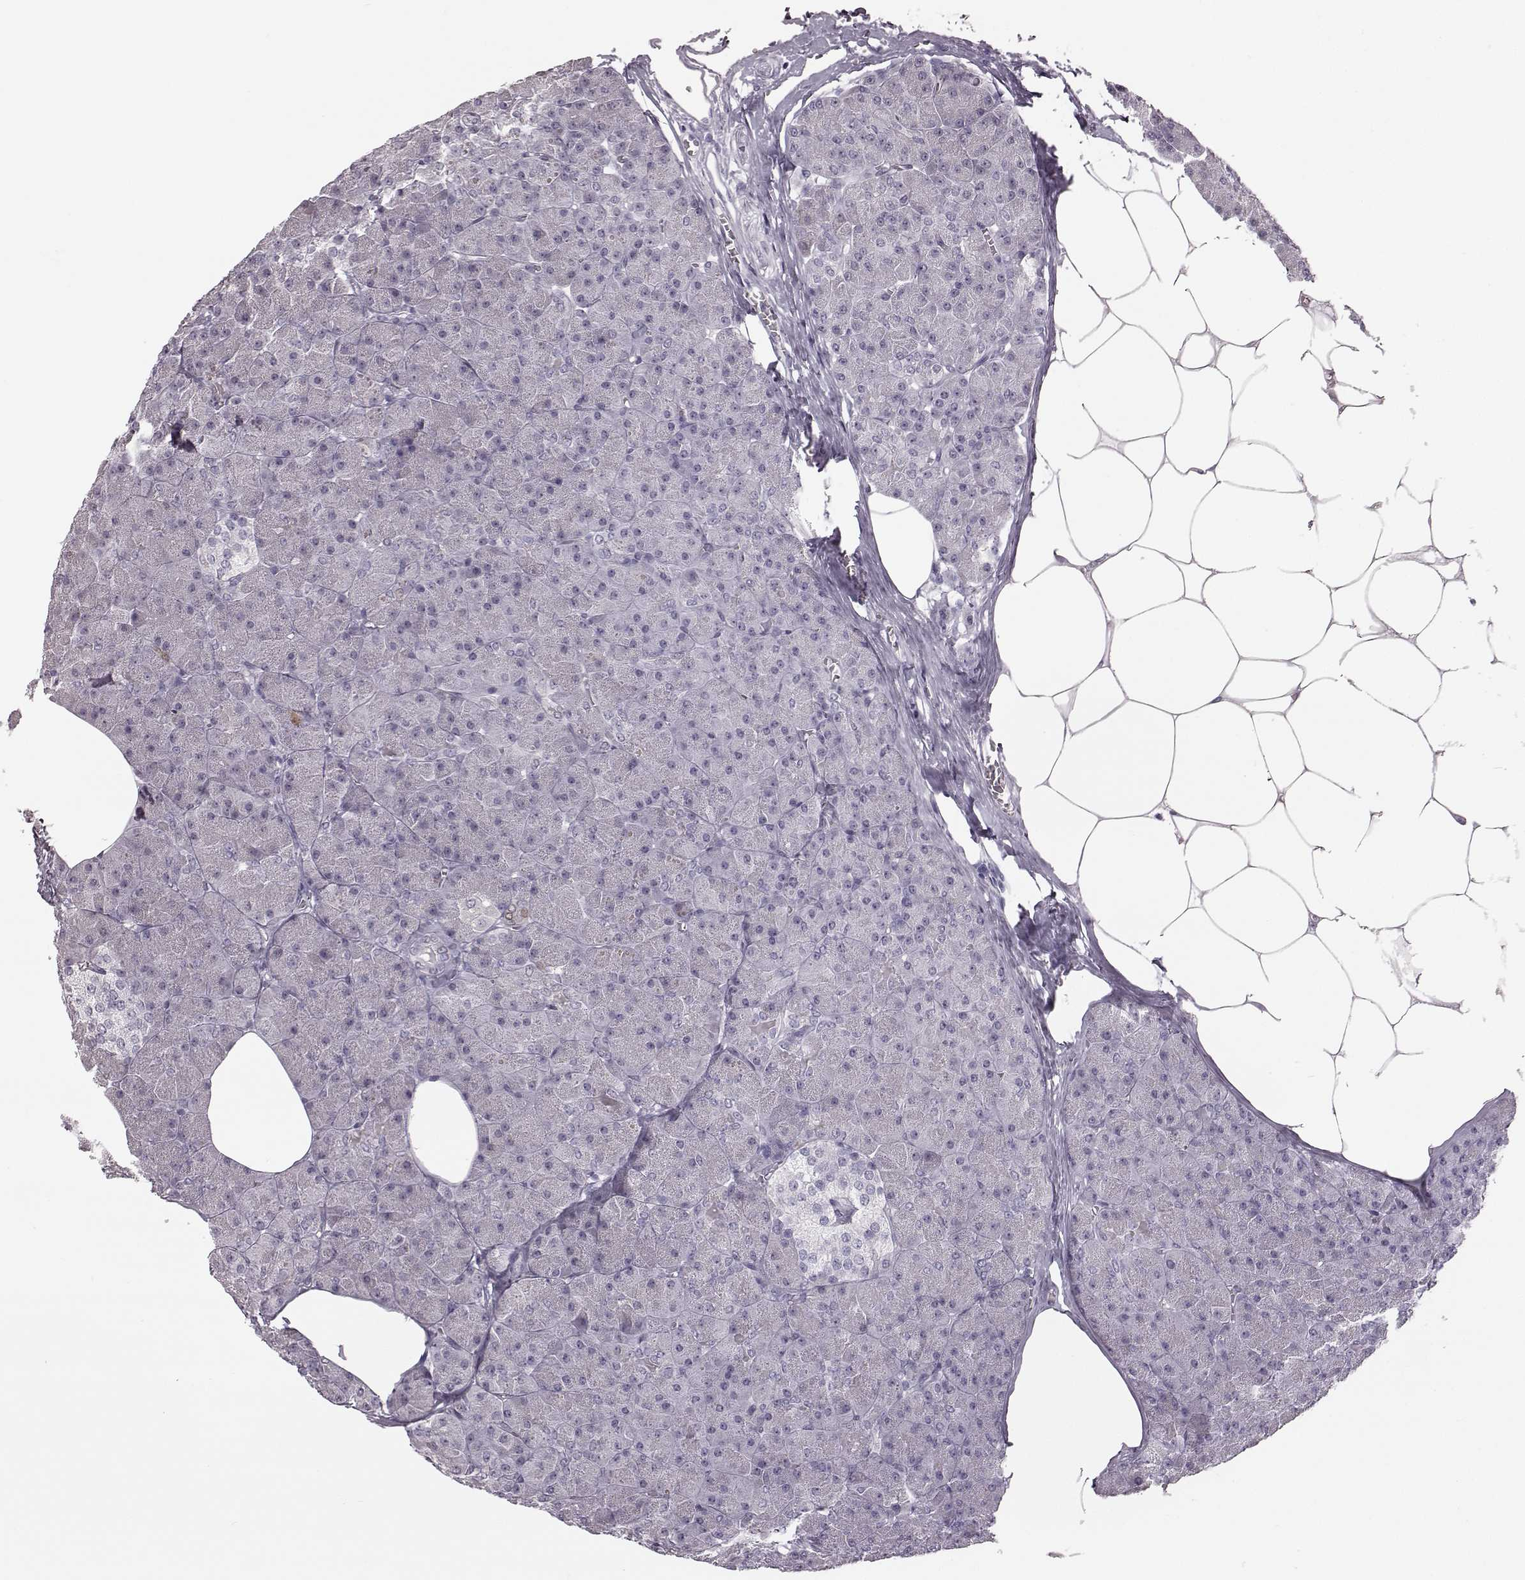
{"staining": {"intensity": "negative", "quantity": "none", "location": "none"}, "tissue": "pancreas", "cell_type": "Exocrine glandular cells", "image_type": "normal", "snomed": [{"axis": "morphology", "description": "Normal tissue, NOS"}, {"axis": "topography", "description": "Pancreas"}], "caption": "IHC micrograph of benign pancreas: pancreas stained with DAB displays no significant protein staining in exocrine glandular cells.", "gene": "ZNF433", "patient": {"sex": "female", "age": 45}}